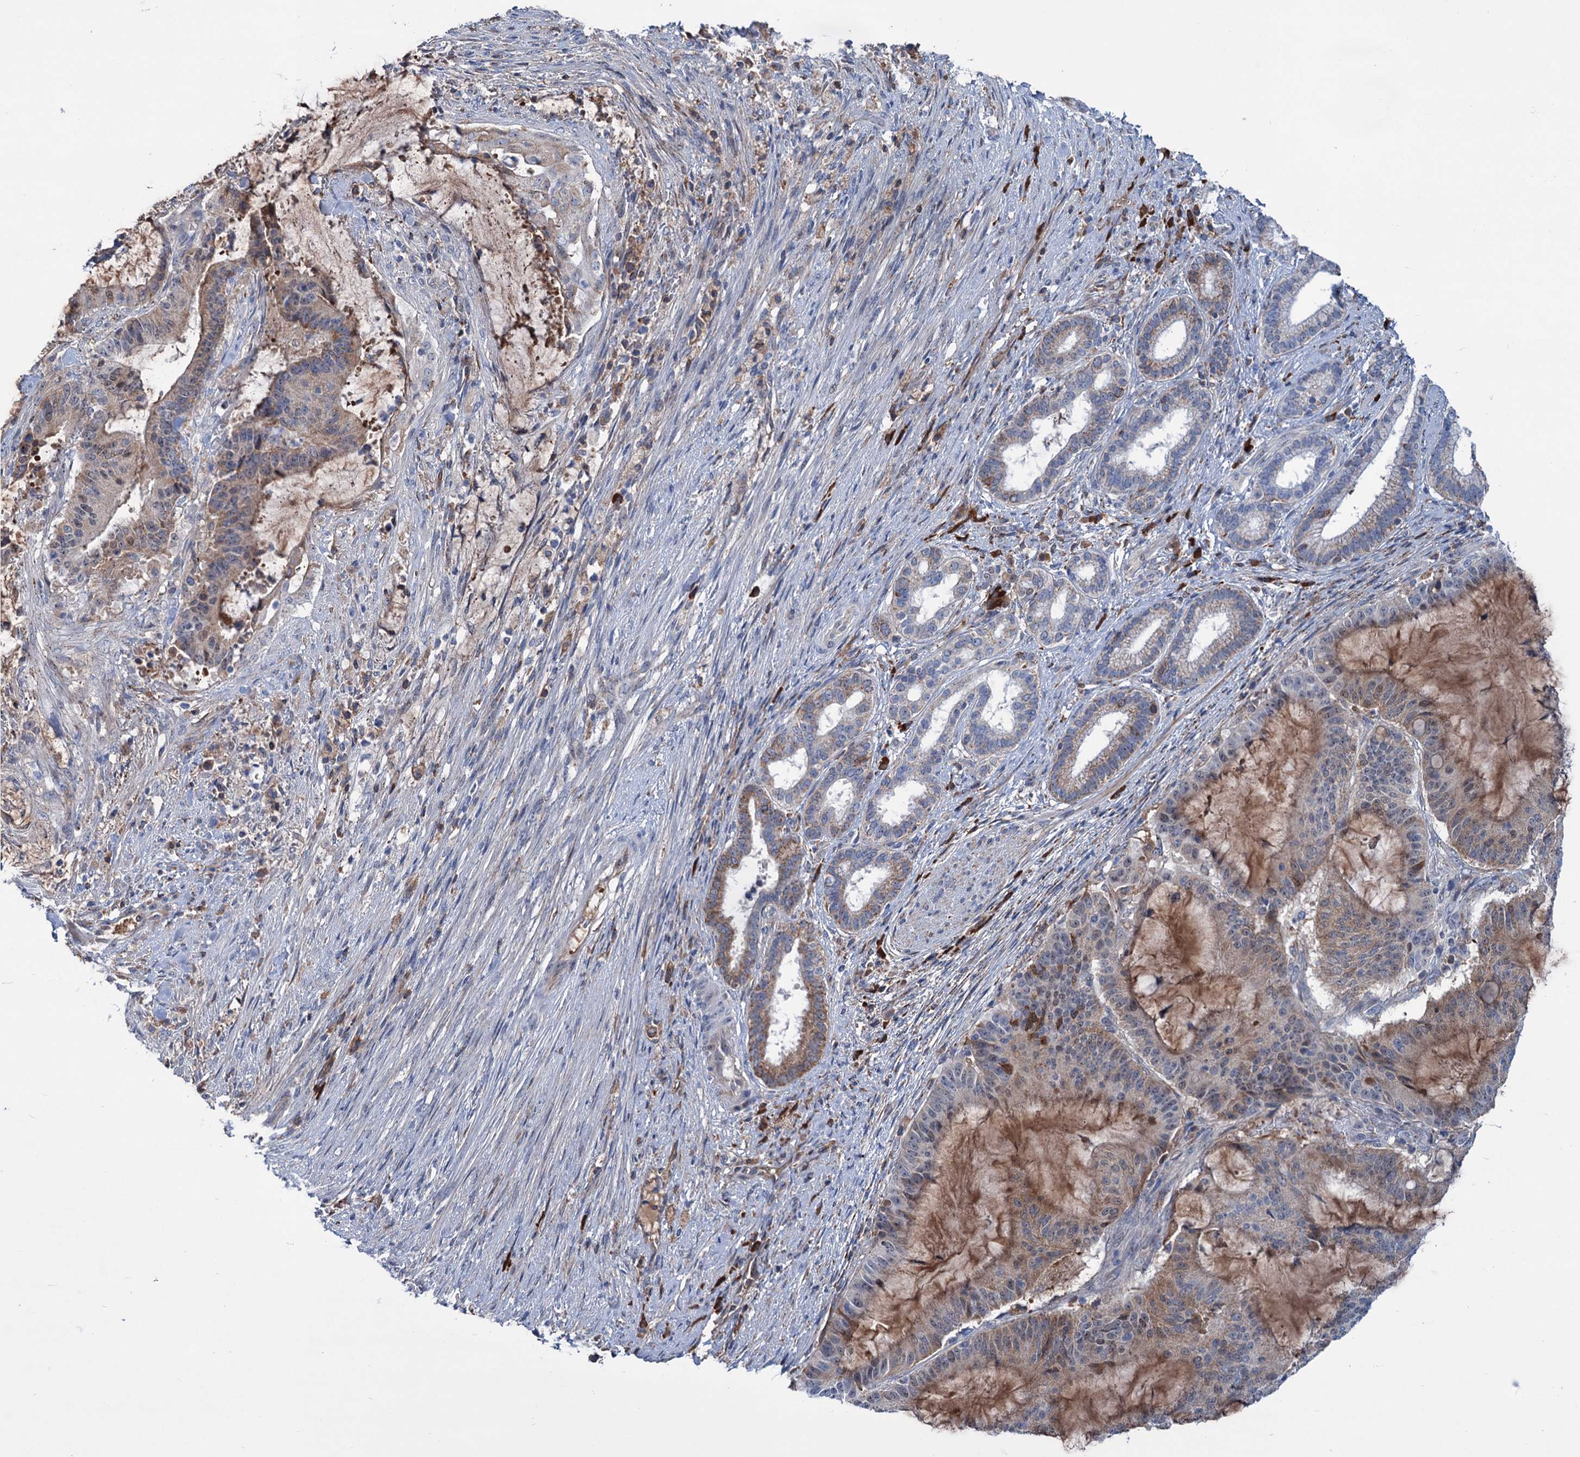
{"staining": {"intensity": "moderate", "quantity": "<25%", "location": "cytoplasmic/membranous"}, "tissue": "liver cancer", "cell_type": "Tumor cells", "image_type": "cancer", "snomed": [{"axis": "morphology", "description": "Normal tissue, NOS"}, {"axis": "morphology", "description": "Cholangiocarcinoma"}, {"axis": "topography", "description": "Liver"}, {"axis": "topography", "description": "Peripheral nerve tissue"}], "caption": "Human liver cholangiocarcinoma stained with a protein marker displays moderate staining in tumor cells.", "gene": "LPIN1", "patient": {"sex": "female", "age": 73}}